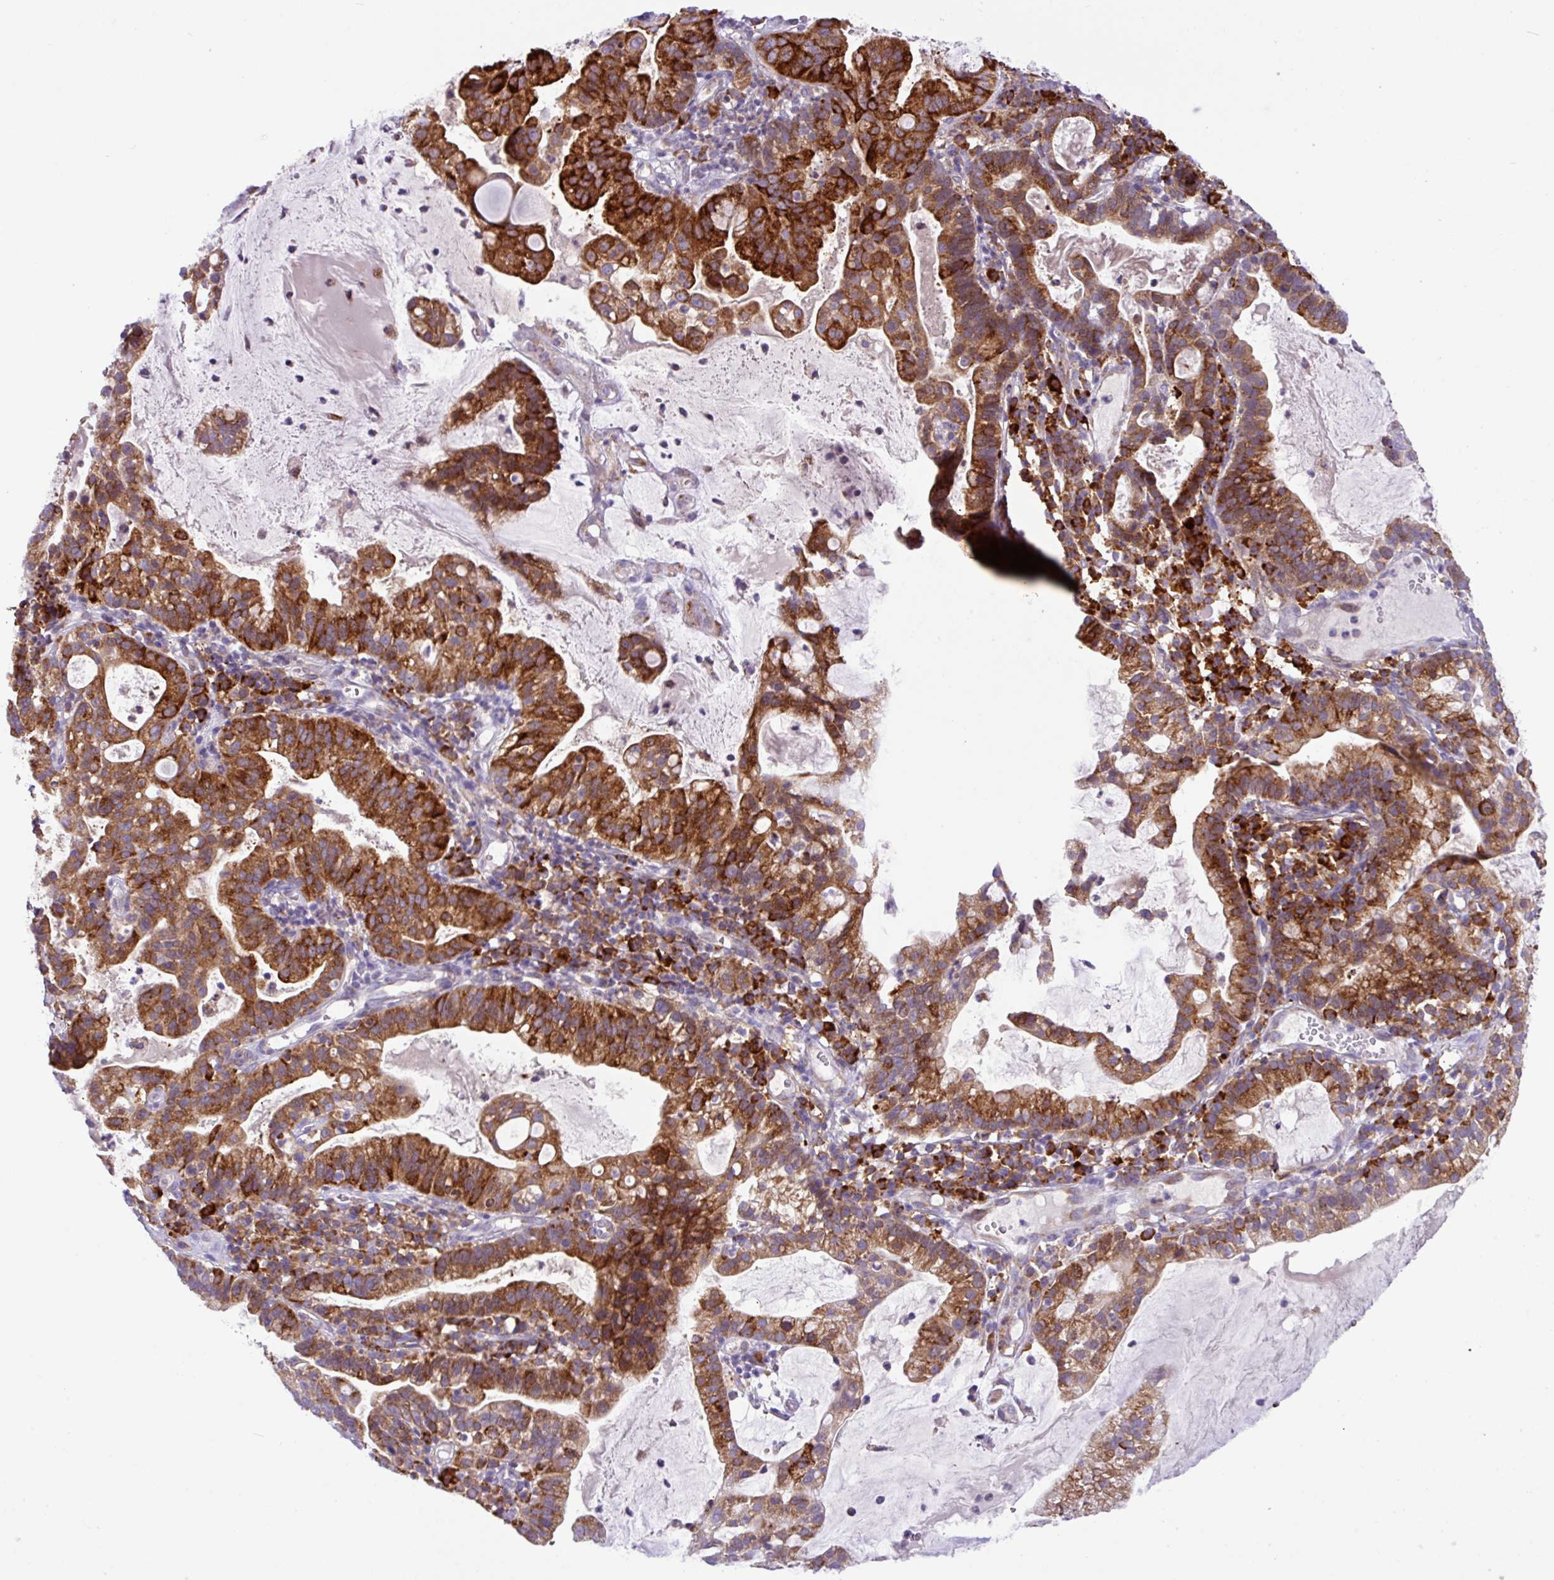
{"staining": {"intensity": "strong", "quantity": ">75%", "location": "cytoplasmic/membranous"}, "tissue": "cervical cancer", "cell_type": "Tumor cells", "image_type": "cancer", "snomed": [{"axis": "morphology", "description": "Adenocarcinoma, NOS"}, {"axis": "topography", "description": "Cervix"}], "caption": "Immunohistochemical staining of human cervical cancer reveals strong cytoplasmic/membranous protein expression in about >75% of tumor cells.", "gene": "RGS21", "patient": {"sex": "female", "age": 41}}